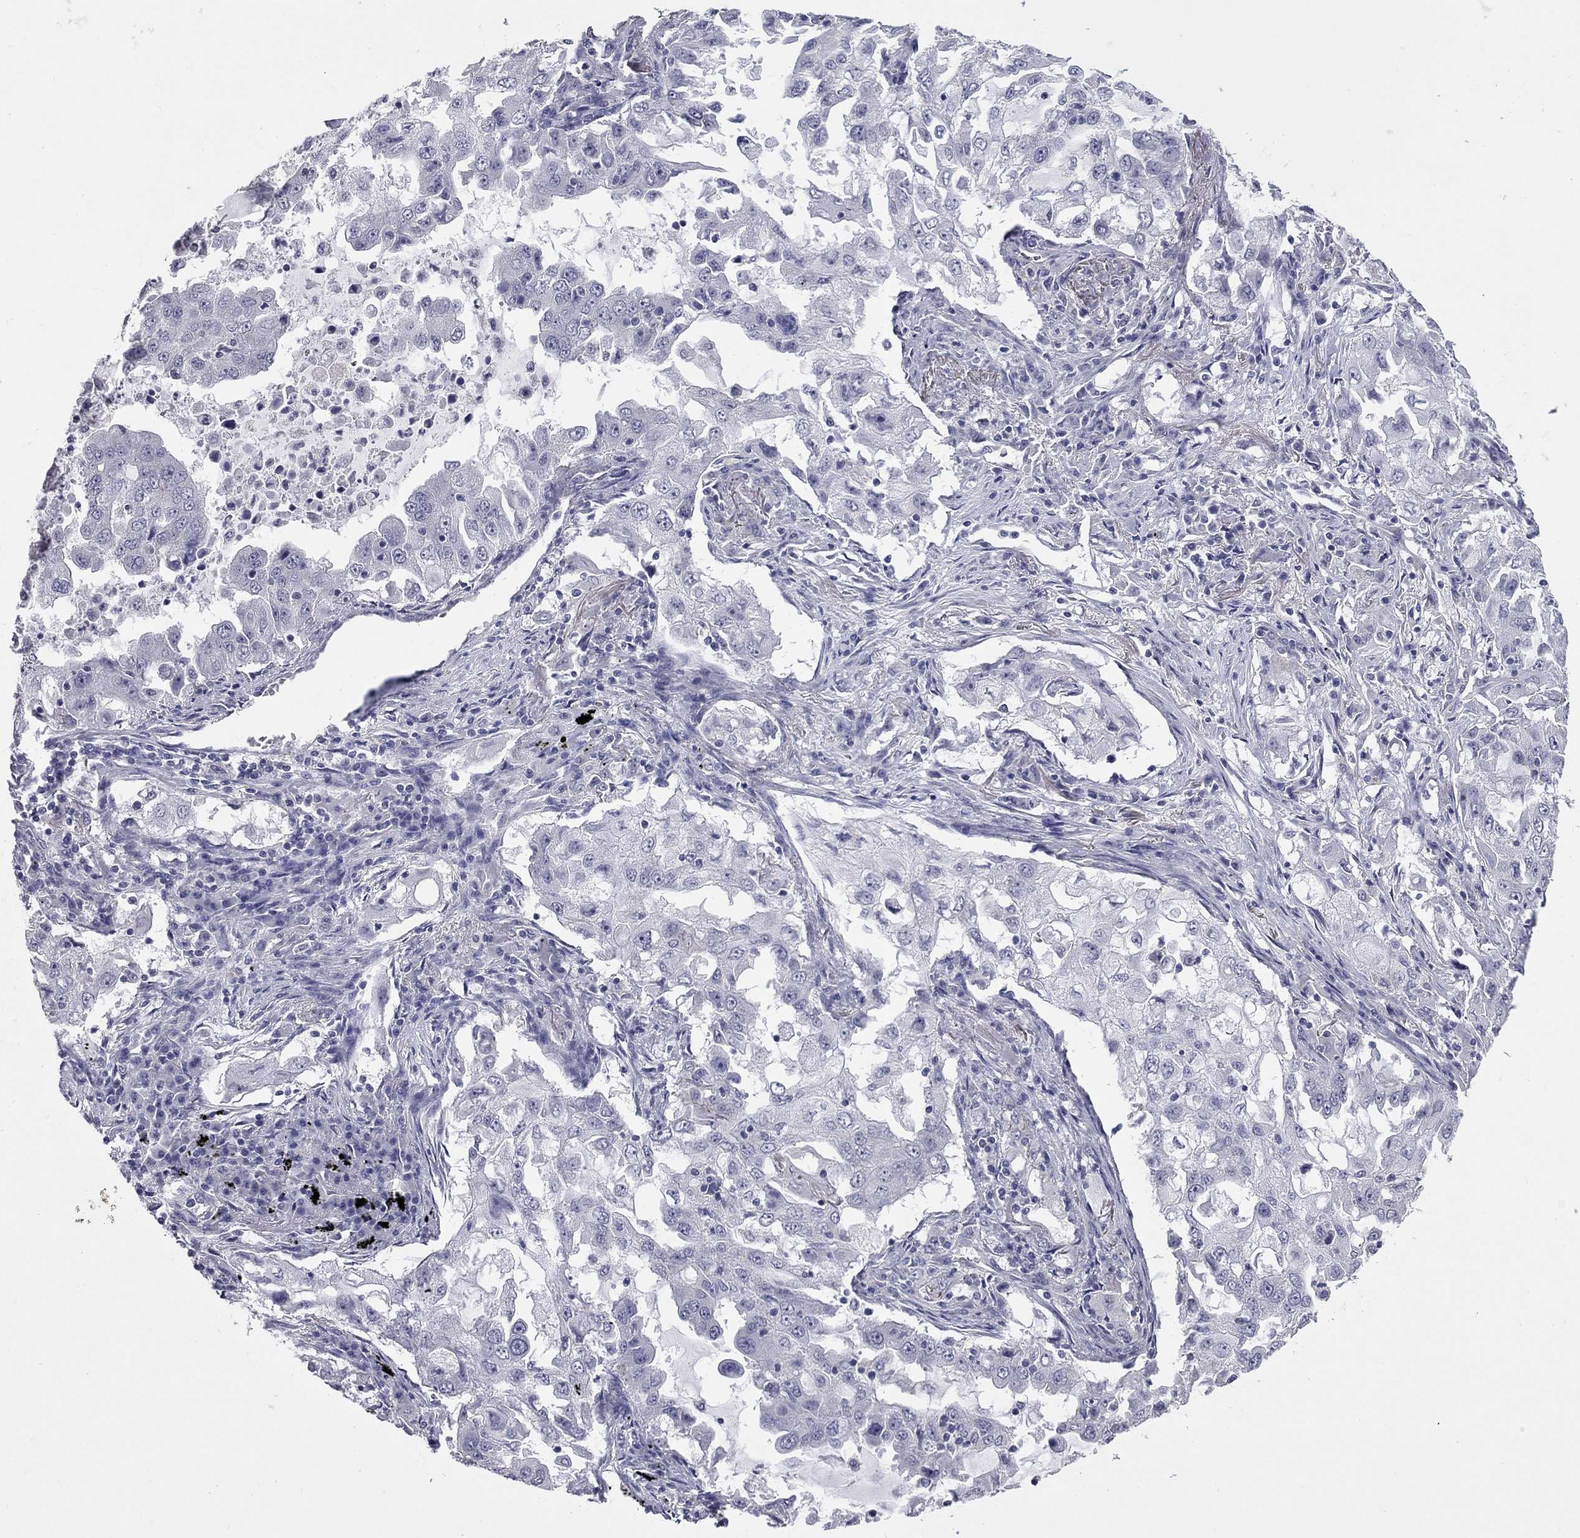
{"staining": {"intensity": "negative", "quantity": "none", "location": "none"}, "tissue": "lung cancer", "cell_type": "Tumor cells", "image_type": "cancer", "snomed": [{"axis": "morphology", "description": "Adenocarcinoma, NOS"}, {"axis": "topography", "description": "Lung"}], "caption": "Lung cancer (adenocarcinoma) stained for a protein using immunohistochemistry exhibits no expression tumor cells.", "gene": "SHOC2", "patient": {"sex": "female", "age": 61}}